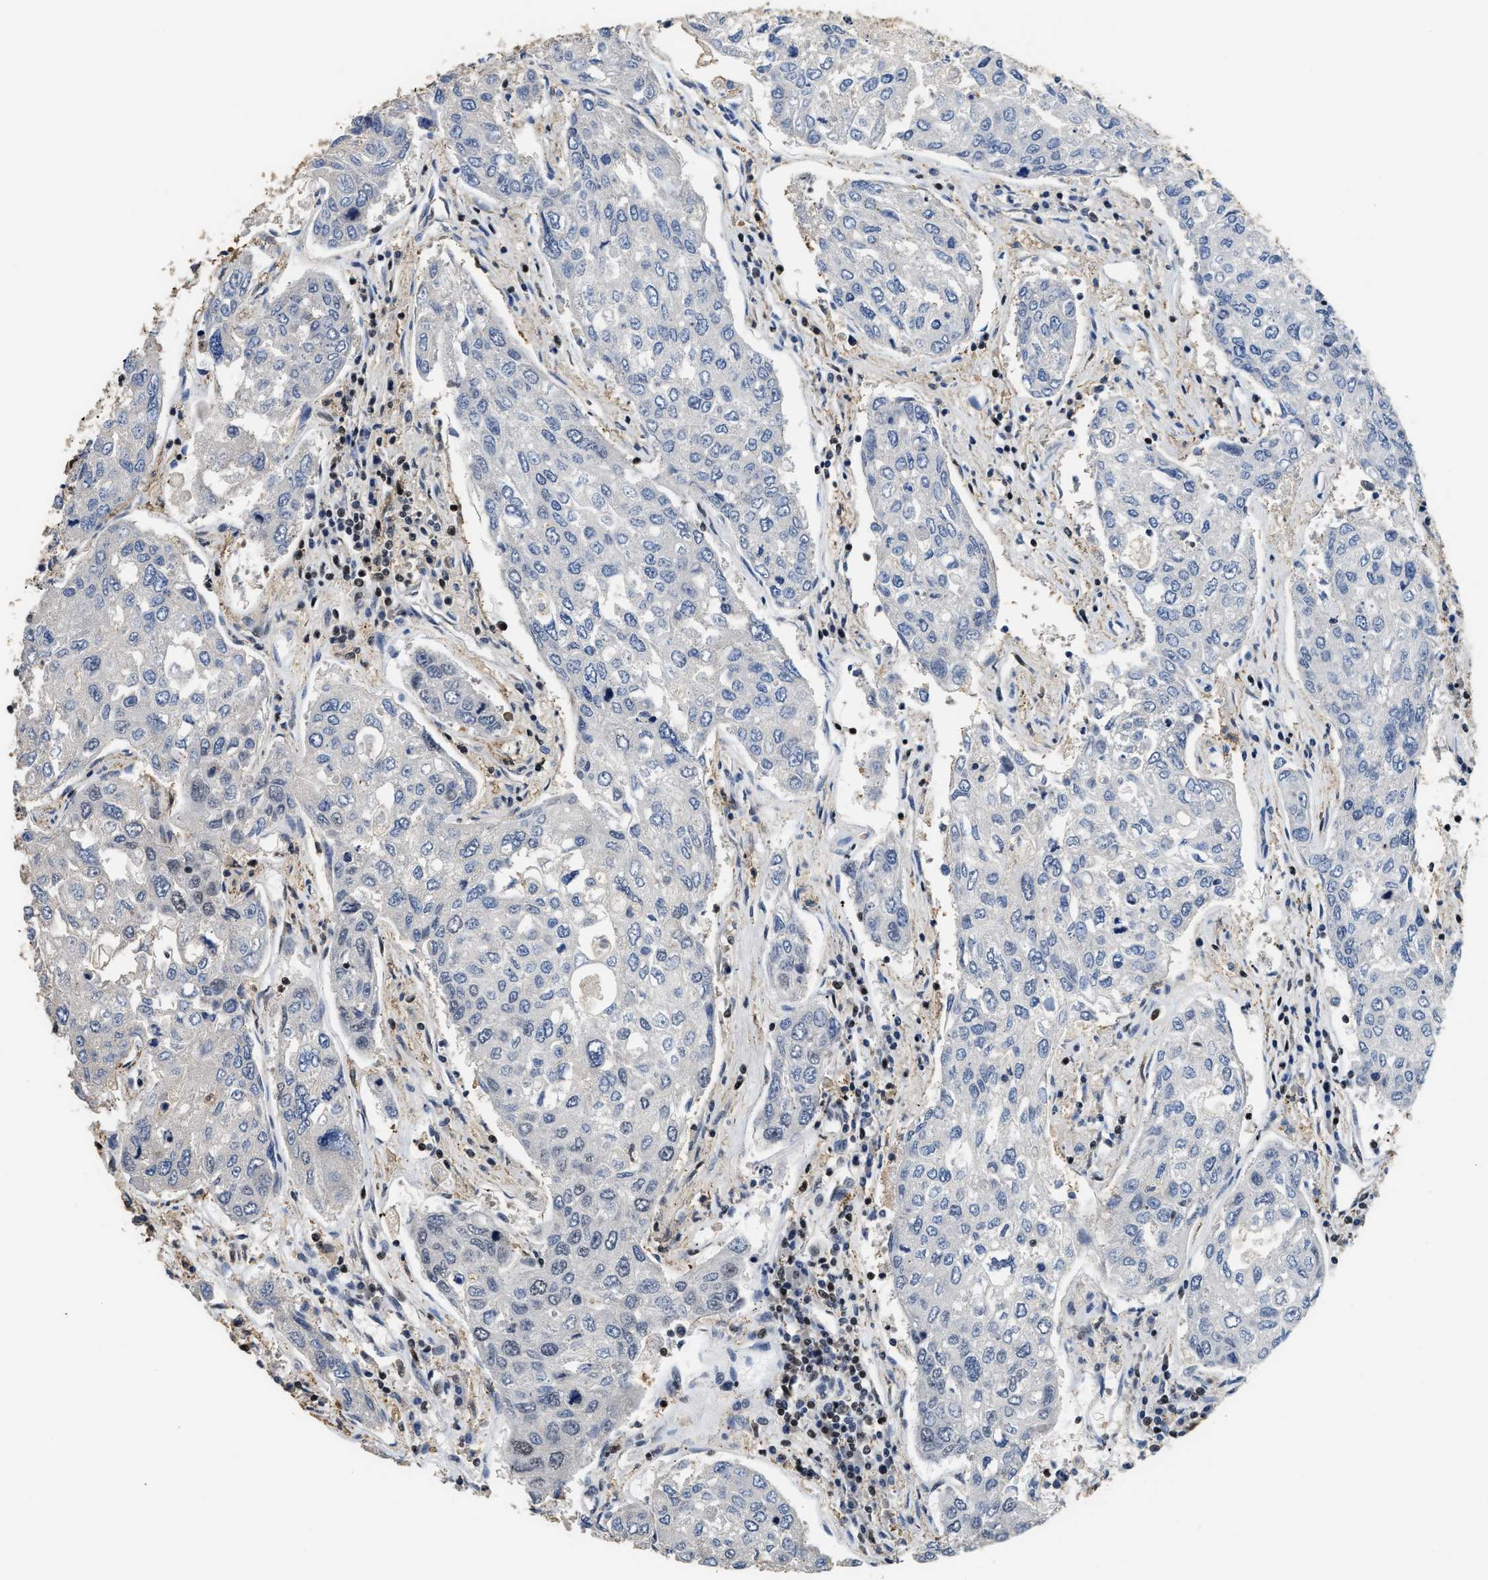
{"staining": {"intensity": "weak", "quantity": "<25%", "location": "nuclear"}, "tissue": "urothelial cancer", "cell_type": "Tumor cells", "image_type": "cancer", "snomed": [{"axis": "morphology", "description": "Urothelial carcinoma, High grade"}, {"axis": "topography", "description": "Lymph node"}, {"axis": "topography", "description": "Urinary bladder"}], "caption": "Urothelial cancer stained for a protein using immunohistochemistry (IHC) demonstrates no staining tumor cells.", "gene": "RAD21", "patient": {"sex": "male", "age": 51}}